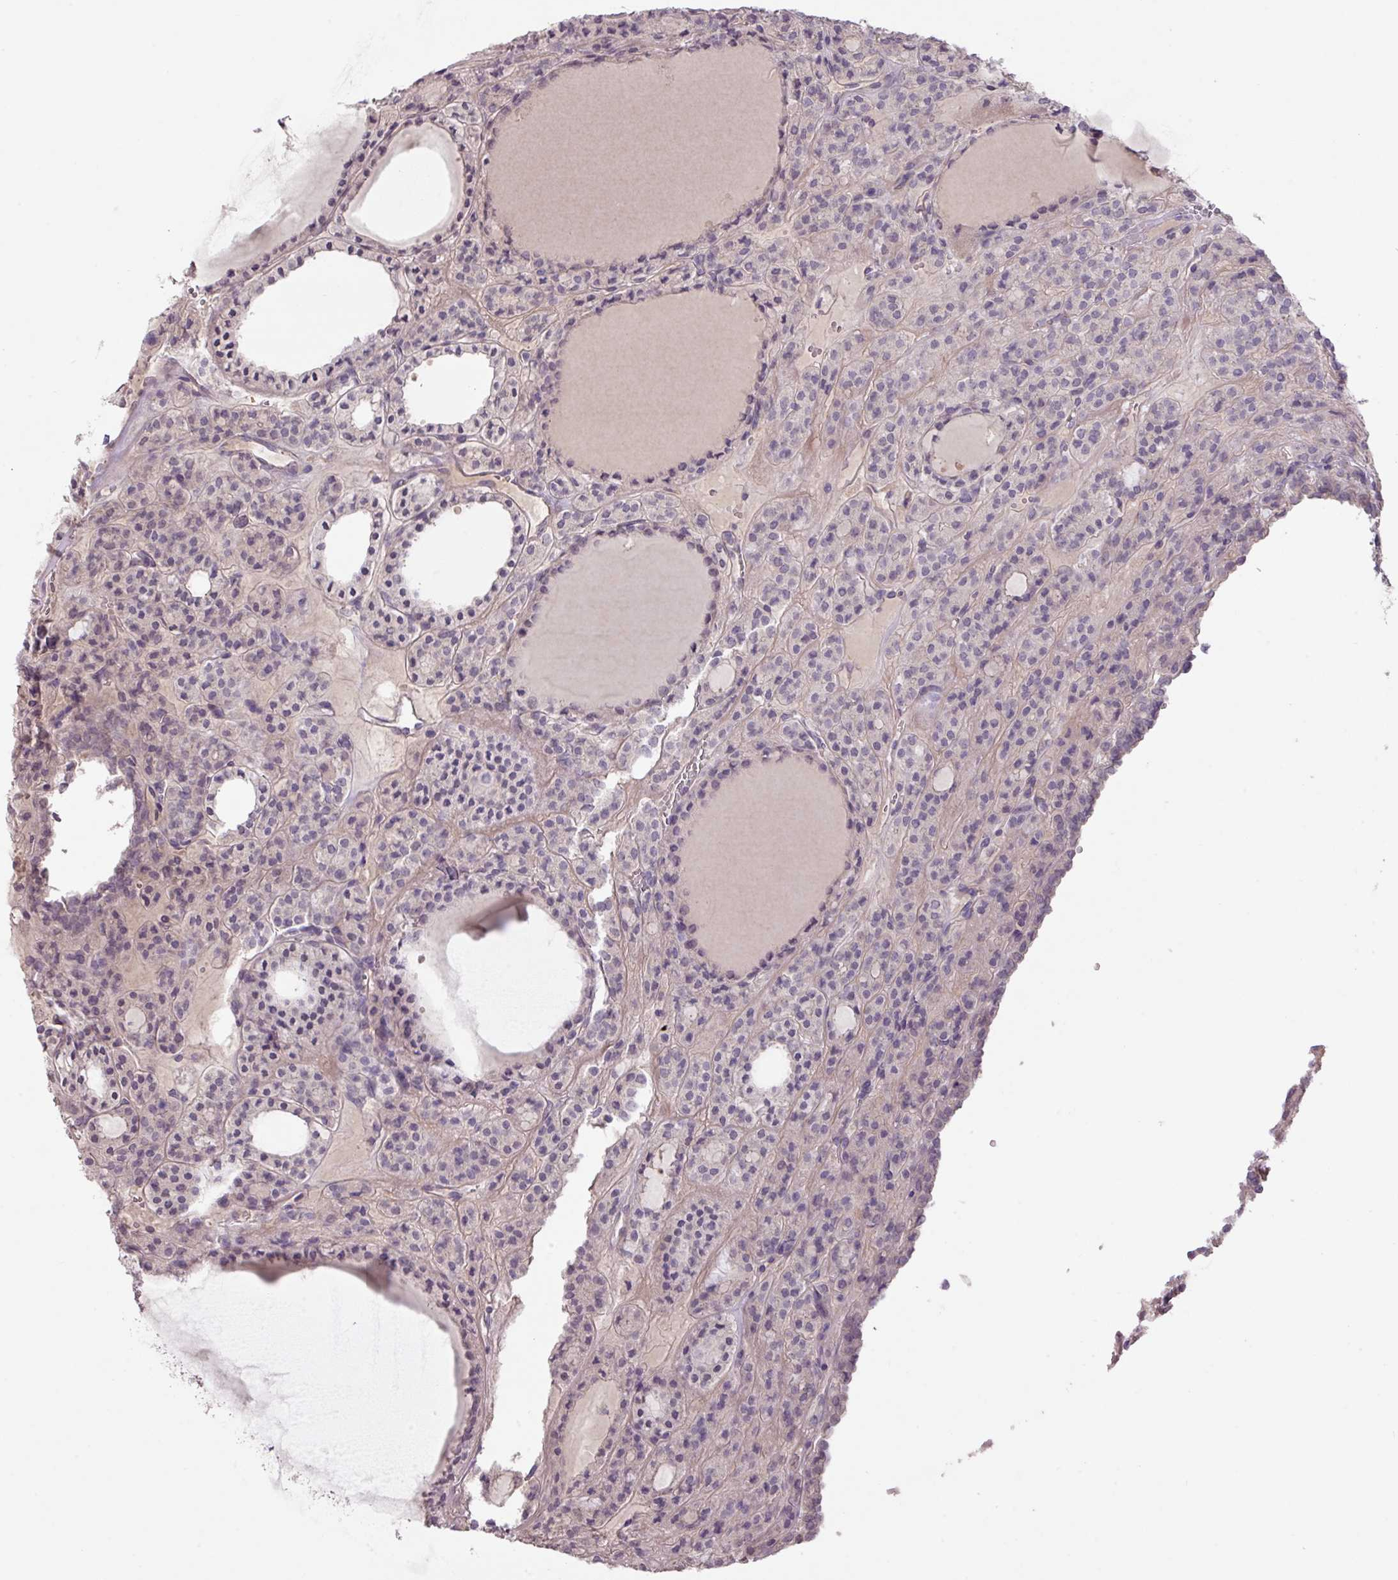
{"staining": {"intensity": "negative", "quantity": "none", "location": "none"}, "tissue": "thyroid cancer", "cell_type": "Tumor cells", "image_type": "cancer", "snomed": [{"axis": "morphology", "description": "Follicular adenoma carcinoma, NOS"}, {"axis": "topography", "description": "Thyroid gland"}], "caption": "High magnification brightfield microscopy of thyroid follicular adenoma carcinoma stained with DAB (brown) and counterstained with hematoxylin (blue): tumor cells show no significant positivity. (DAB immunohistochemistry, high magnification).", "gene": "PRADC1", "patient": {"sex": "female", "age": 63}}